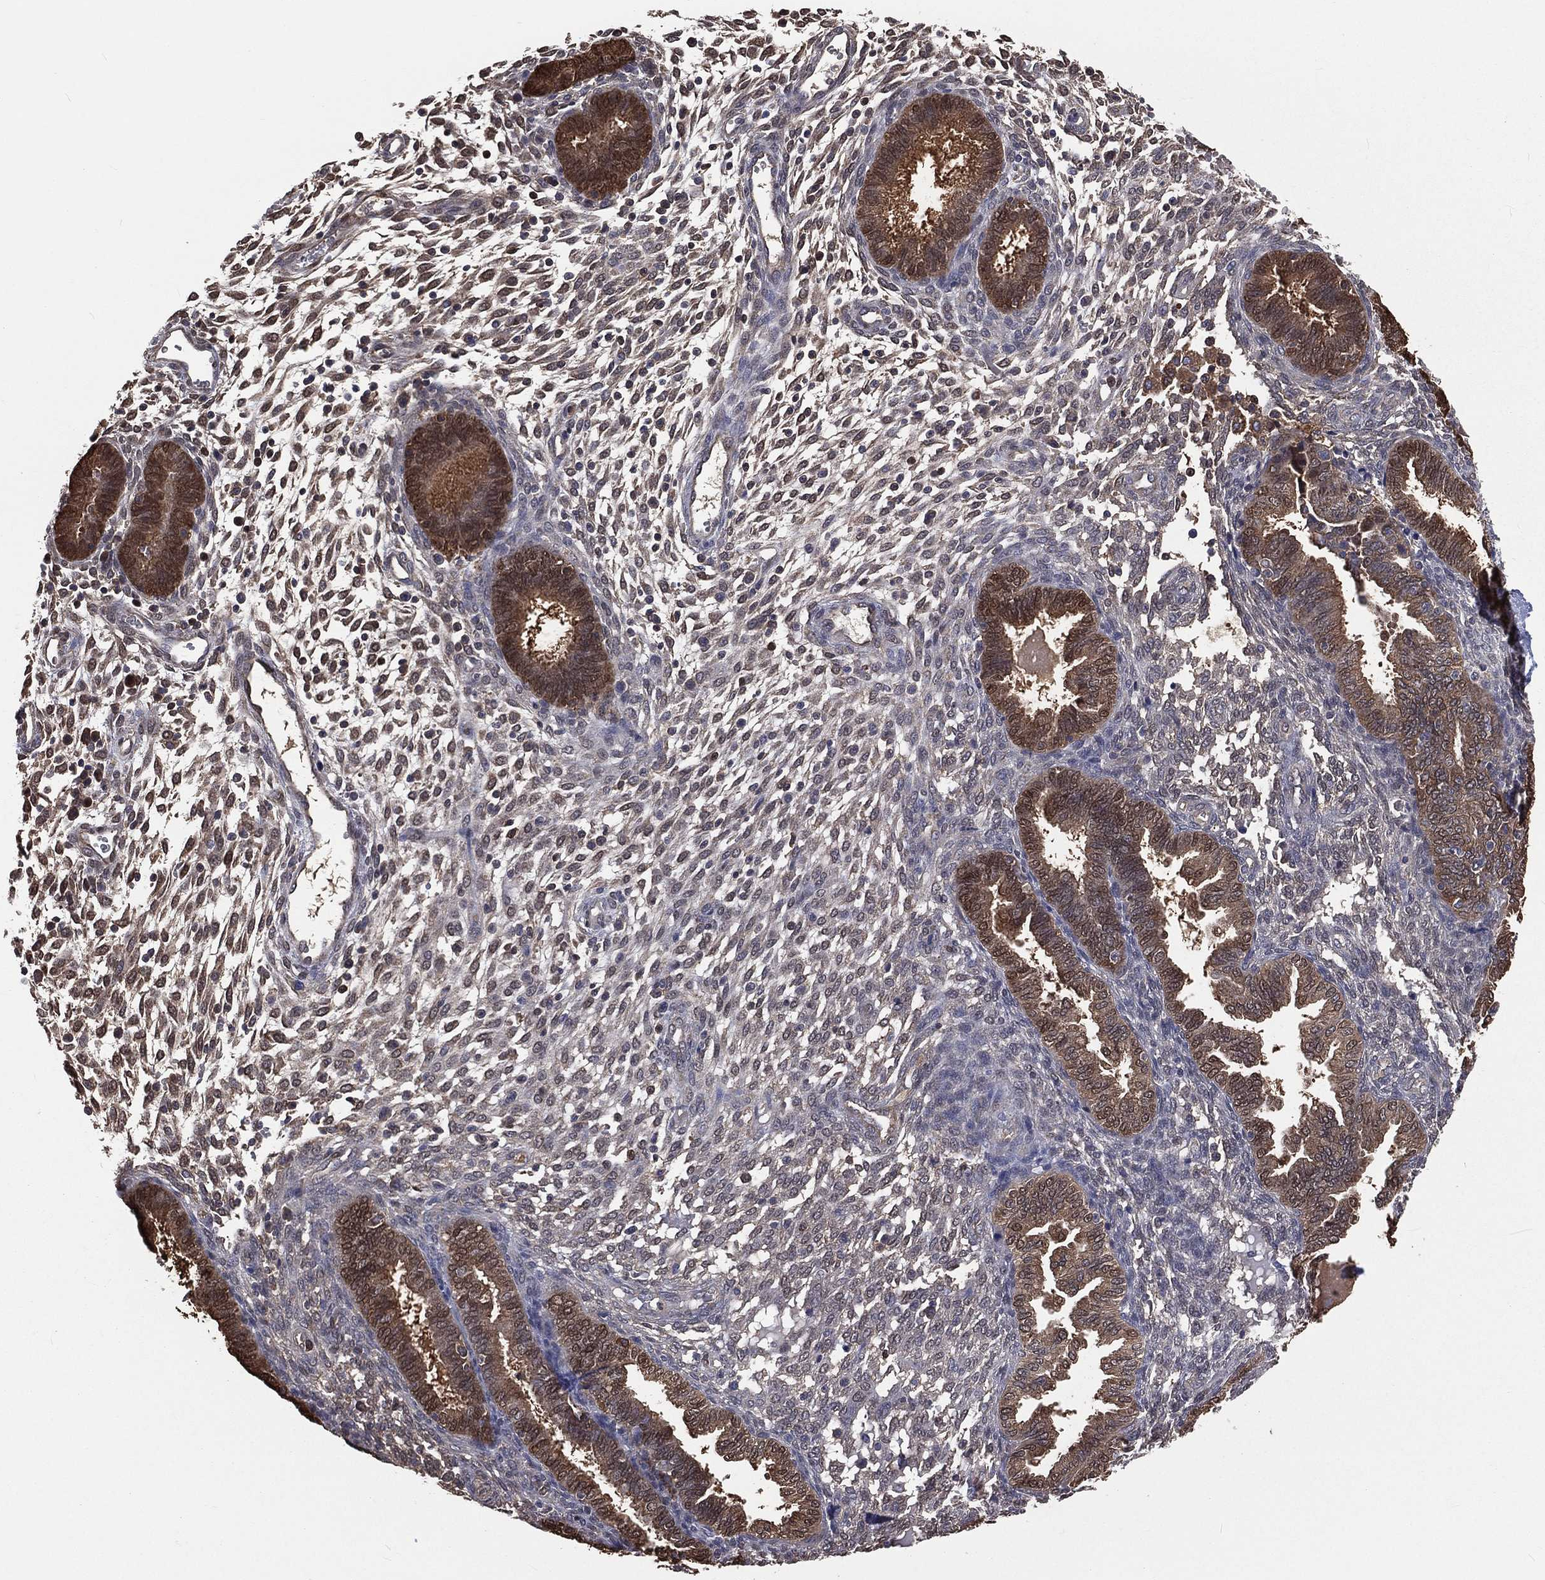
{"staining": {"intensity": "negative", "quantity": "none", "location": "none"}, "tissue": "endometrium", "cell_type": "Cells in endometrial stroma", "image_type": "normal", "snomed": [{"axis": "morphology", "description": "Normal tissue, NOS"}, {"axis": "topography", "description": "Endometrium"}], "caption": "Unremarkable endometrium was stained to show a protein in brown. There is no significant staining in cells in endometrial stroma. (DAB immunohistochemistry, high magnification).", "gene": "TBC1D2", "patient": {"sex": "female", "age": 42}}